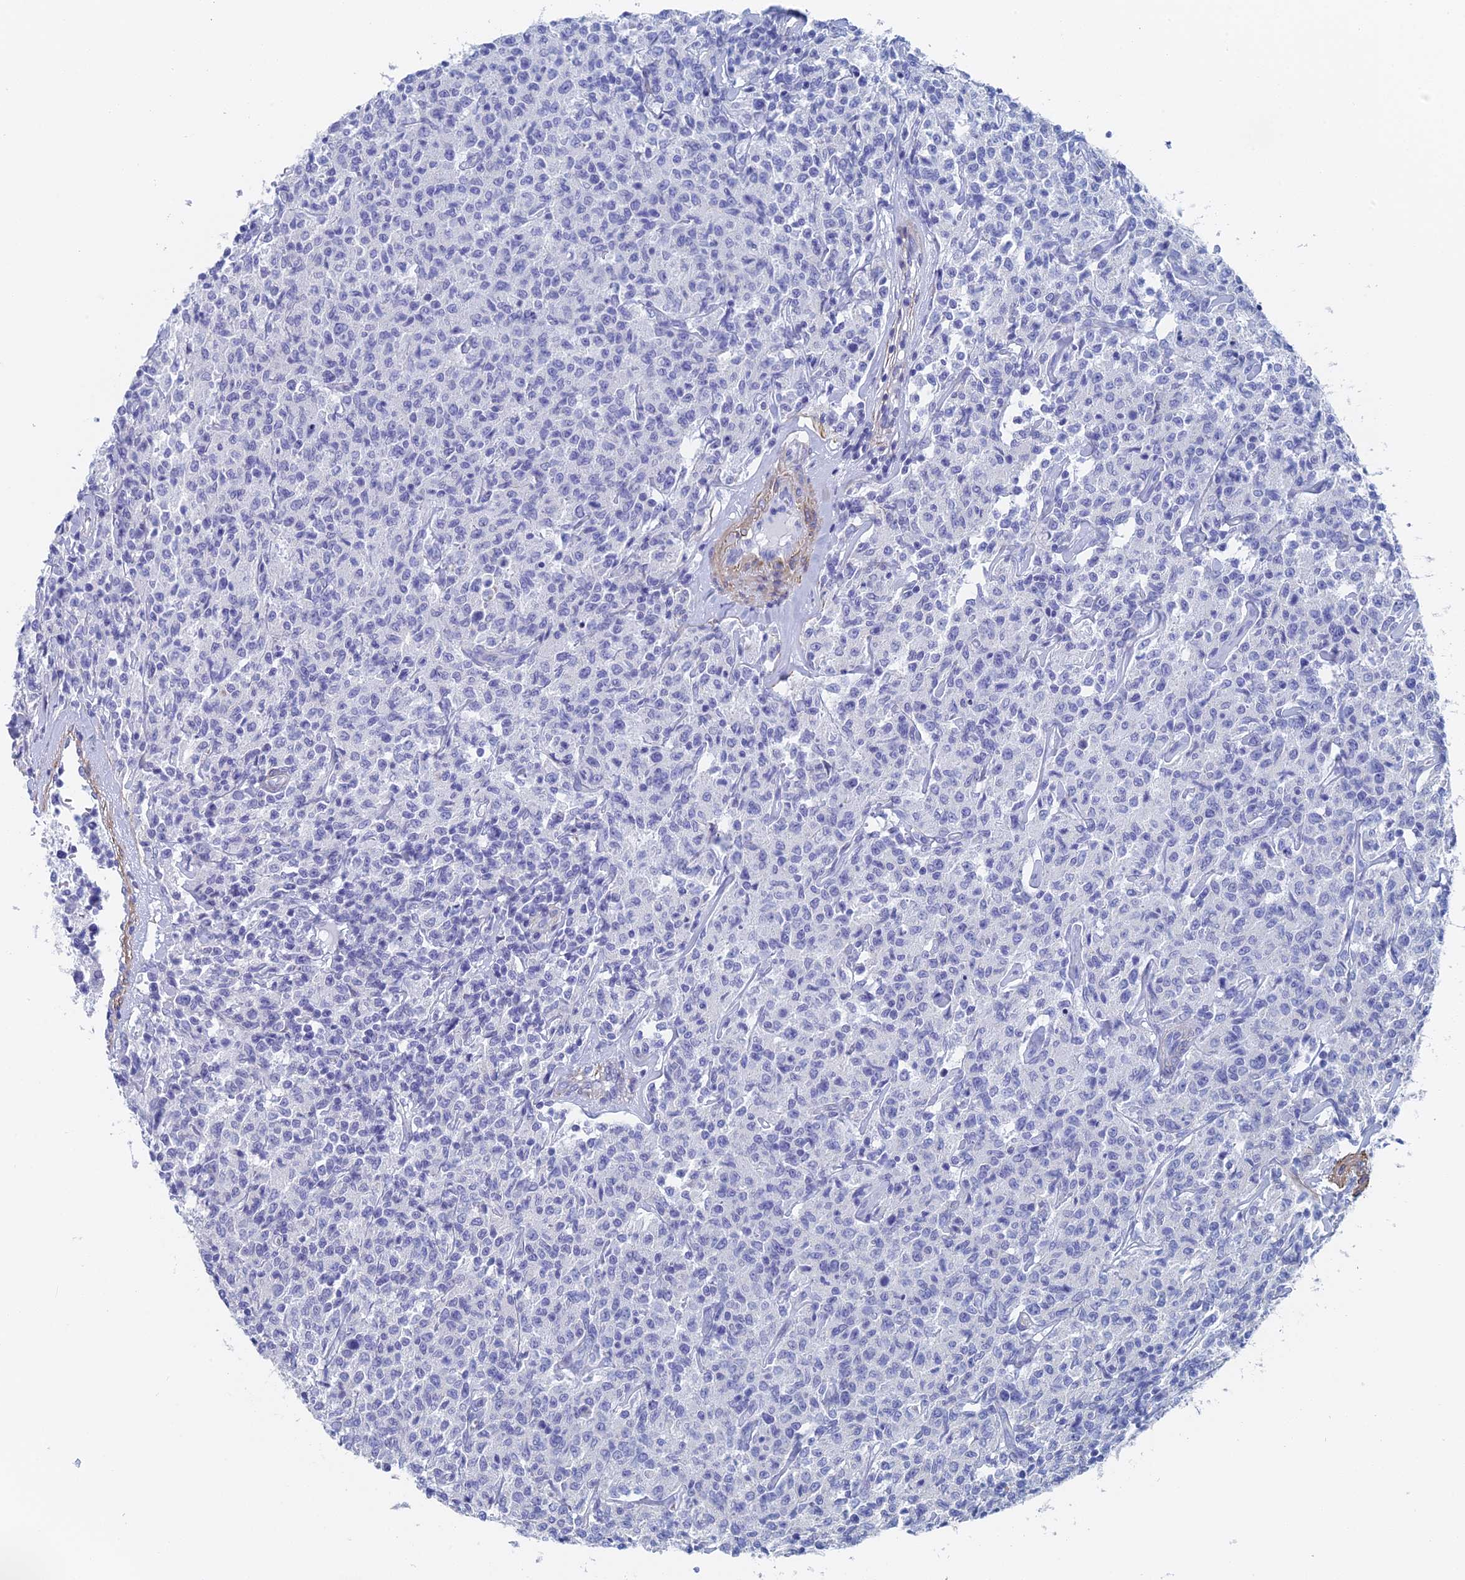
{"staining": {"intensity": "negative", "quantity": "none", "location": "none"}, "tissue": "lymphoma", "cell_type": "Tumor cells", "image_type": "cancer", "snomed": [{"axis": "morphology", "description": "Malignant lymphoma, non-Hodgkin's type, Low grade"}, {"axis": "topography", "description": "Small intestine"}], "caption": "There is no significant expression in tumor cells of lymphoma.", "gene": "KCNK18", "patient": {"sex": "female", "age": 59}}